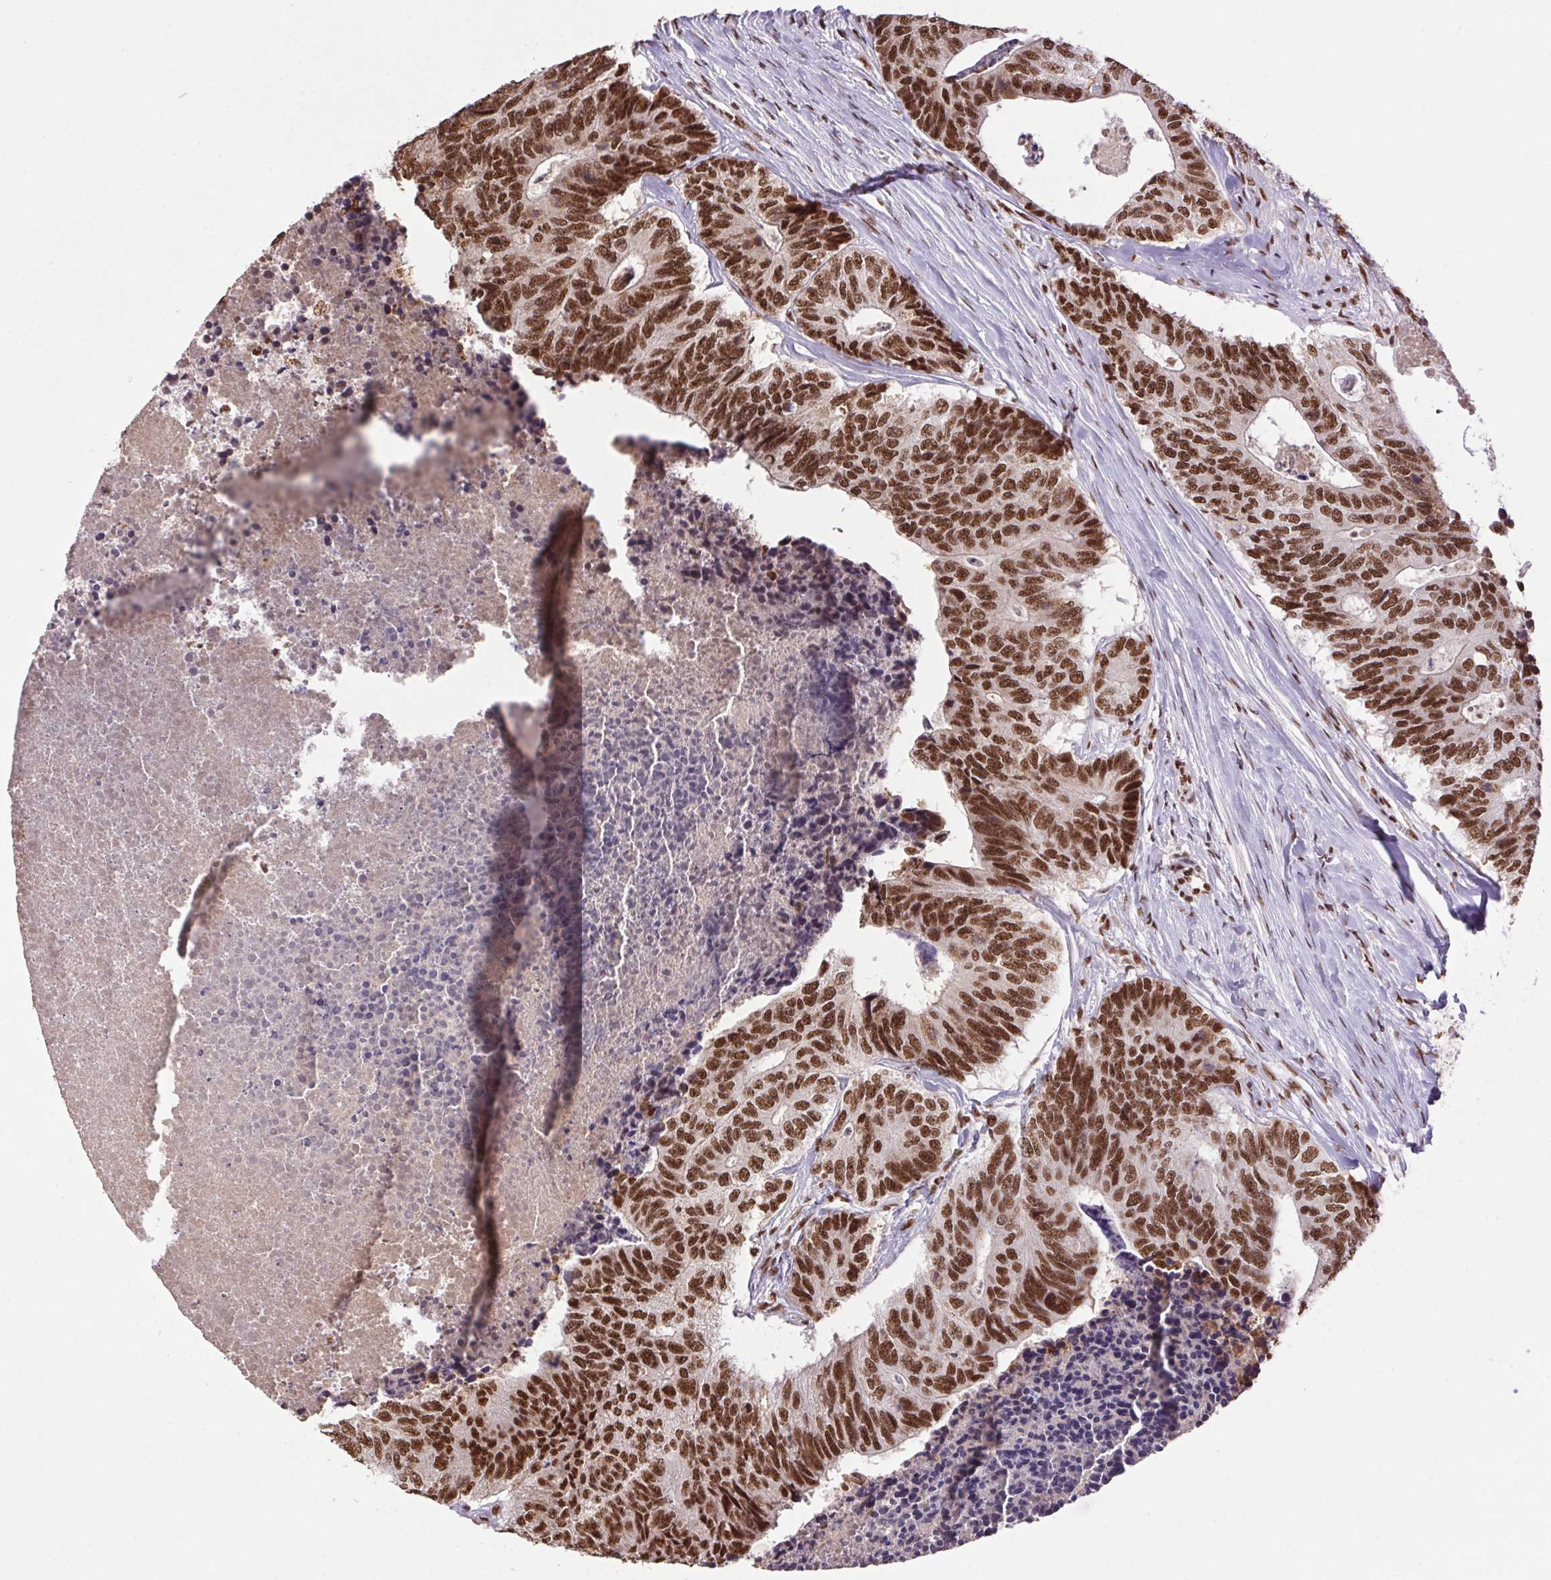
{"staining": {"intensity": "strong", "quantity": ">75%", "location": "nuclear"}, "tissue": "colorectal cancer", "cell_type": "Tumor cells", "image_type": "cancer", "snomed": [{"axis": "morphology", "description": "Adenocarcinoma, NOS"}, {"axis": "topography", "description": "Colon"}], "caption": "A brown stain highlights strong nuclear positivity of a protein in colorectal adenocarcinoma tumor cells.", "gene": "ZNF207", "patient": {"sex": "female", "age": 67}}